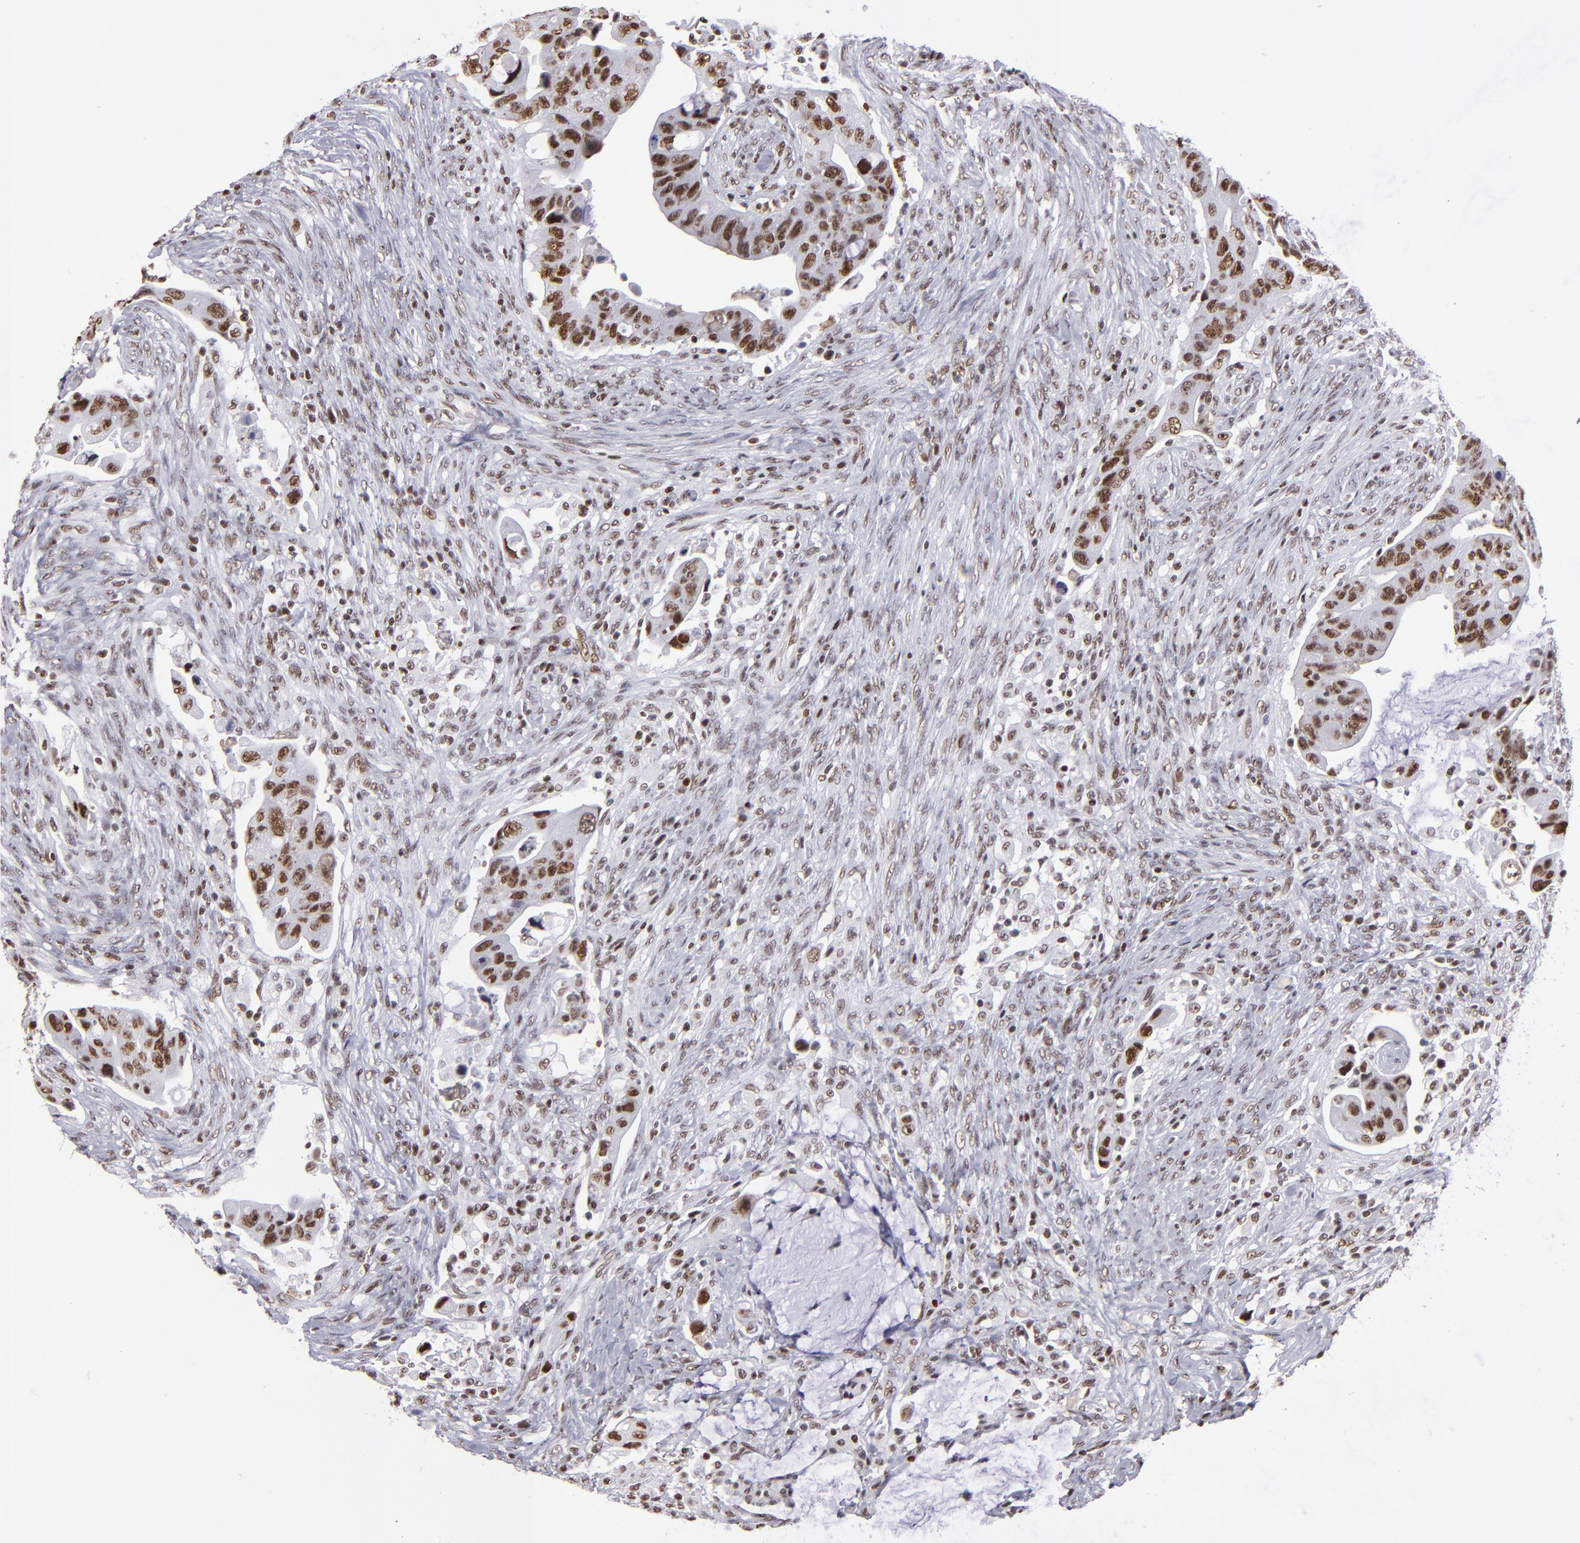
{"staining": {"intensity": "strong", "quantity": ">75%", "location": "nuclear"}, "tissue": "colorectal cancer", "cell_type": "Tumor cells", "image_type": "cancer", "snomed": [{"axis": "morphology", "description": "Adenocarcinoma, NOS"}, {"axis": "topography", "description": "Rectum"}], "caption": "DAB (3,3'-diaminobenzidine) immunohistochemical staining of adenocarcinoma (colorectal) demonstrates strong nuclear protein expression in approximately >75% of tumor cells.", "gene": "TERF2", "patient": {"sex": "female", "age": 71}}